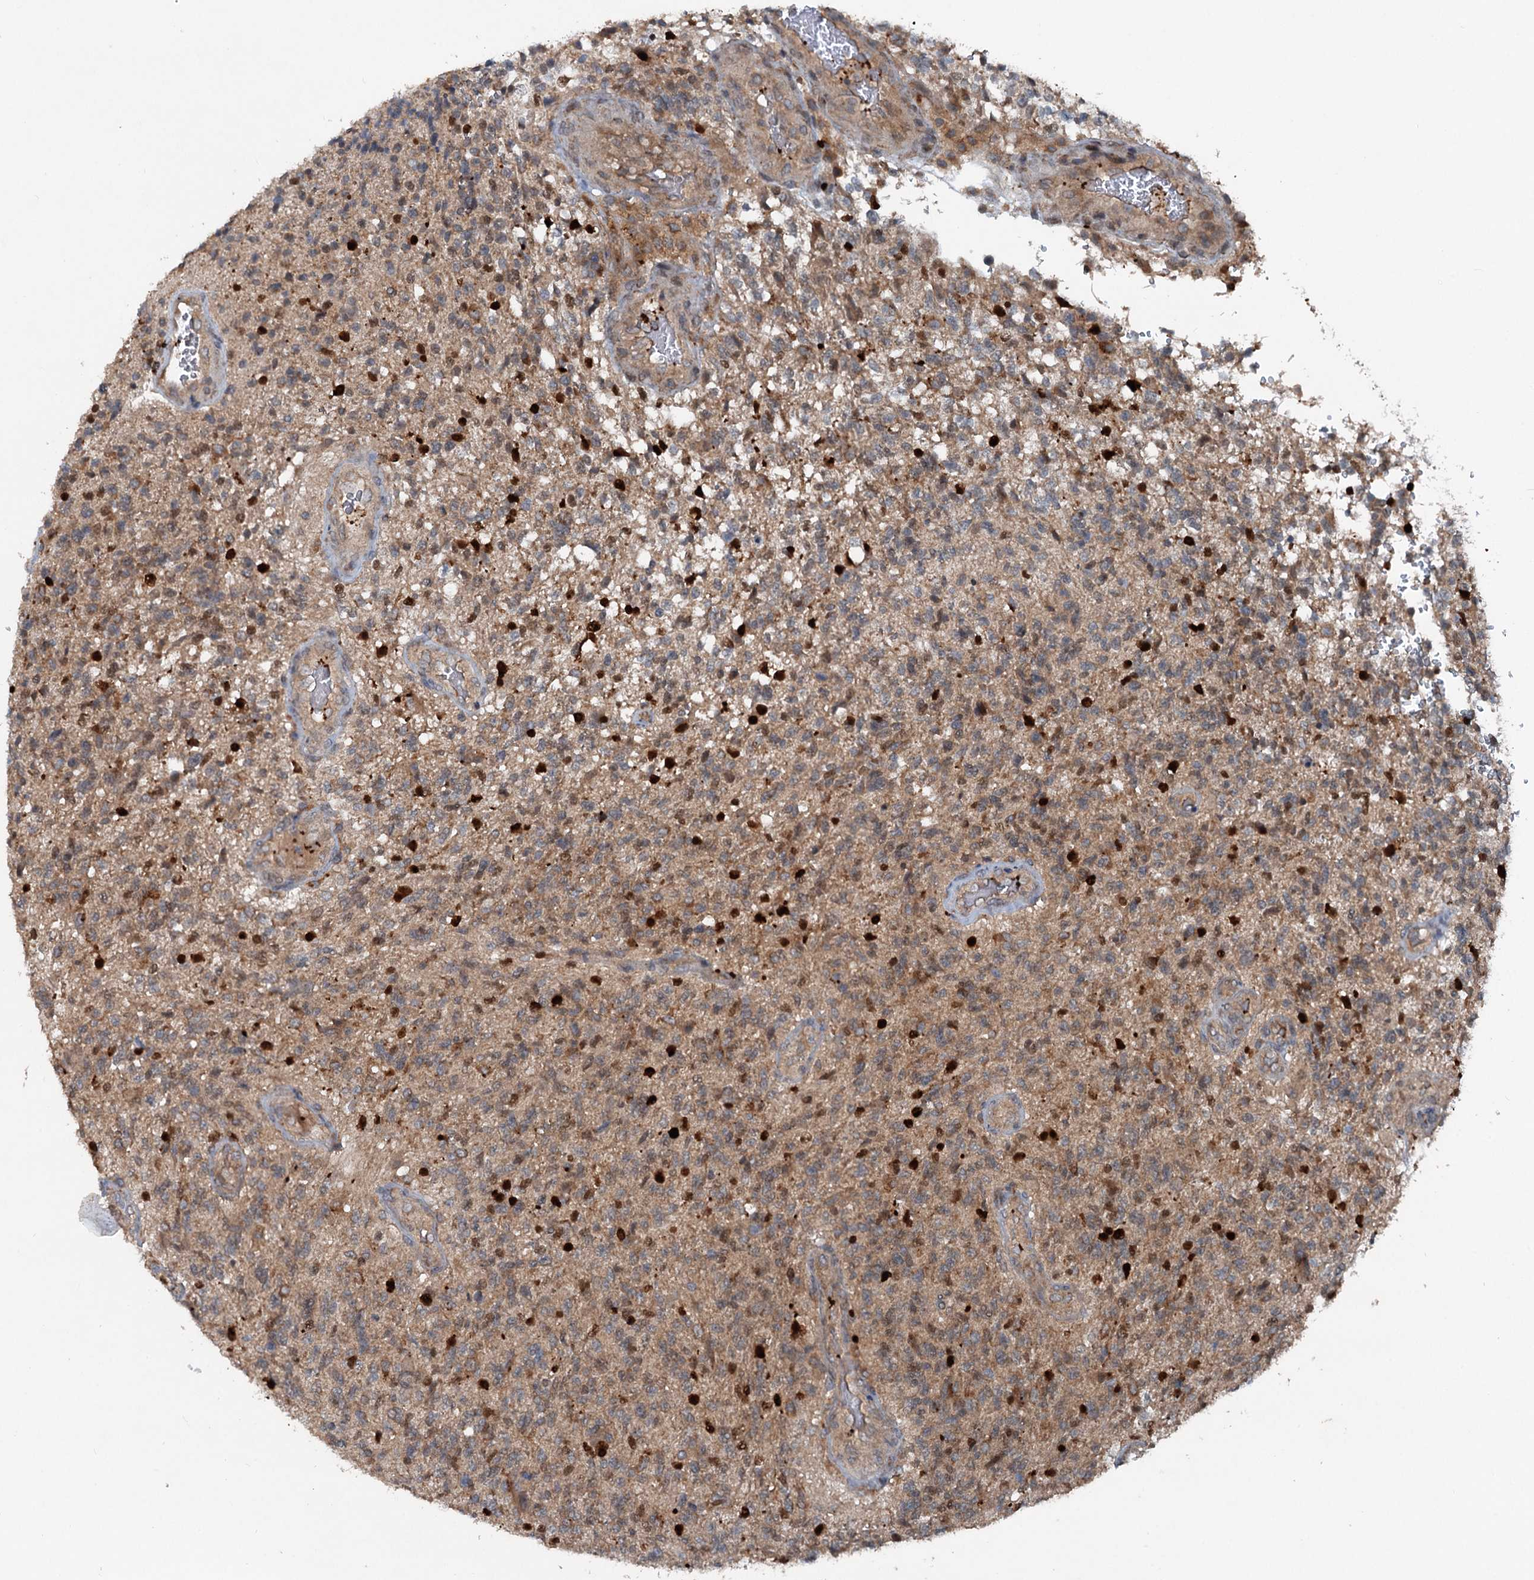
{"staining": {"intensity": "weak", "quantity": ">75%", "location": "cytoplasmic/membranous"}, "tissue": "glioma", "cell_type": "Tumor cells", "image_type": "cancer", "snomed": [{"axis": "morphology", "description": "Glioma, malignant, High grade"}, {"axis": "topography", "description": "Brain"}], "caption": "Protein expression analysis of human glioma reveals weak cytoplasmic/membranous expression in approximately >75% of tumor cells.", "gene": "N4BP2L2", "patient": {"sex": "male", "age": 56}}